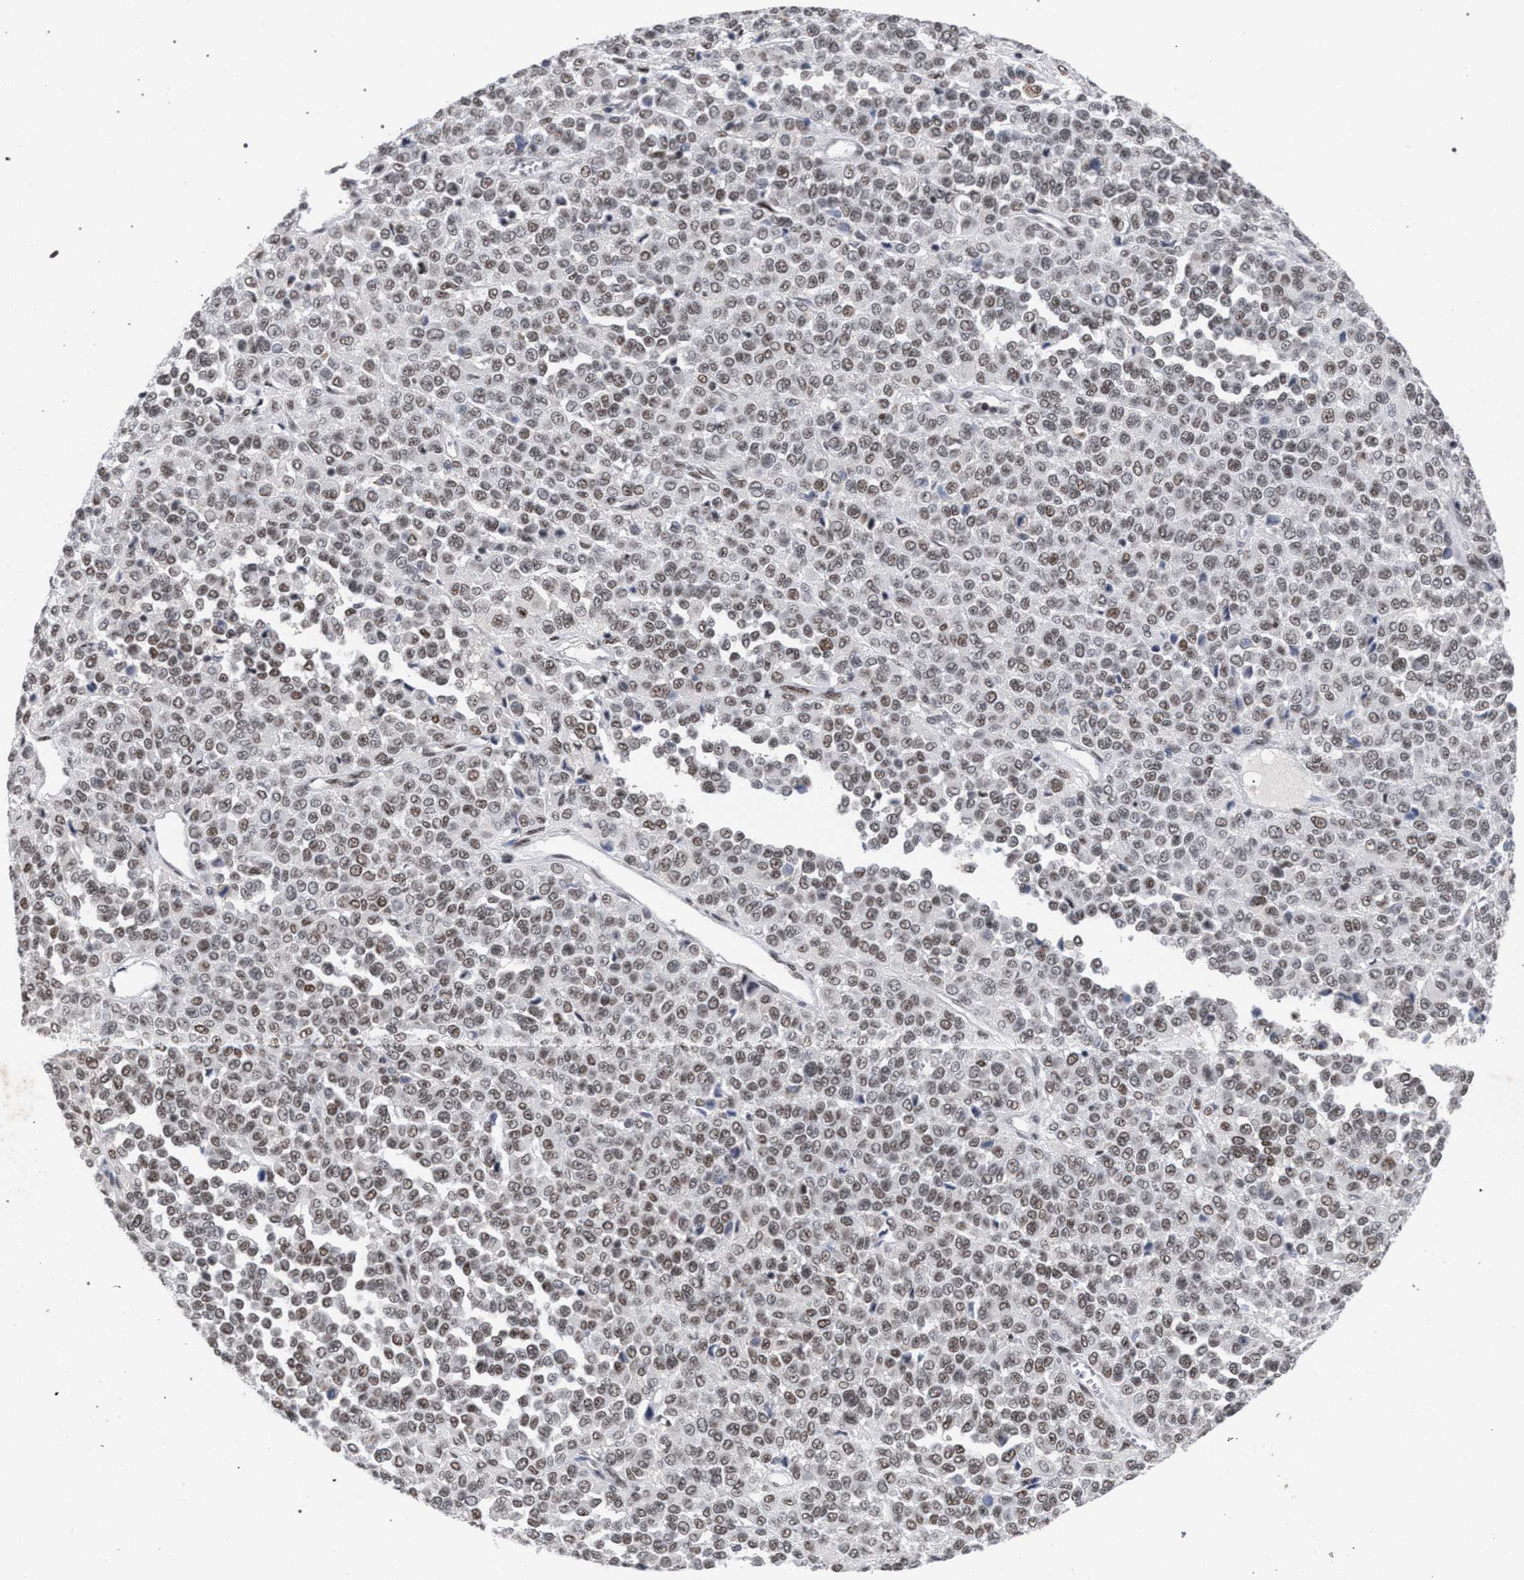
{"staining": {"intensity": "weak", "quantity": ">75%", "location": "nuclear"}, "tissue": "melanoma", "cell_type": "Tumor cells", "image_type": "cancer", "snomed": [{"axis": "morphology", "description": "Malignant melanoma, Metastatic site"}, {"axis": "topography", "description": "Pancreas"}], "caption": "The photomicrograph demonstrates immunohistochemical staining of malignant melanoma (metastatic site). There is weak nuclear expression is present in about >75% of tumor cells.", "gene": "SCAF4", "patient": {"sex": "female", "age": 30}}